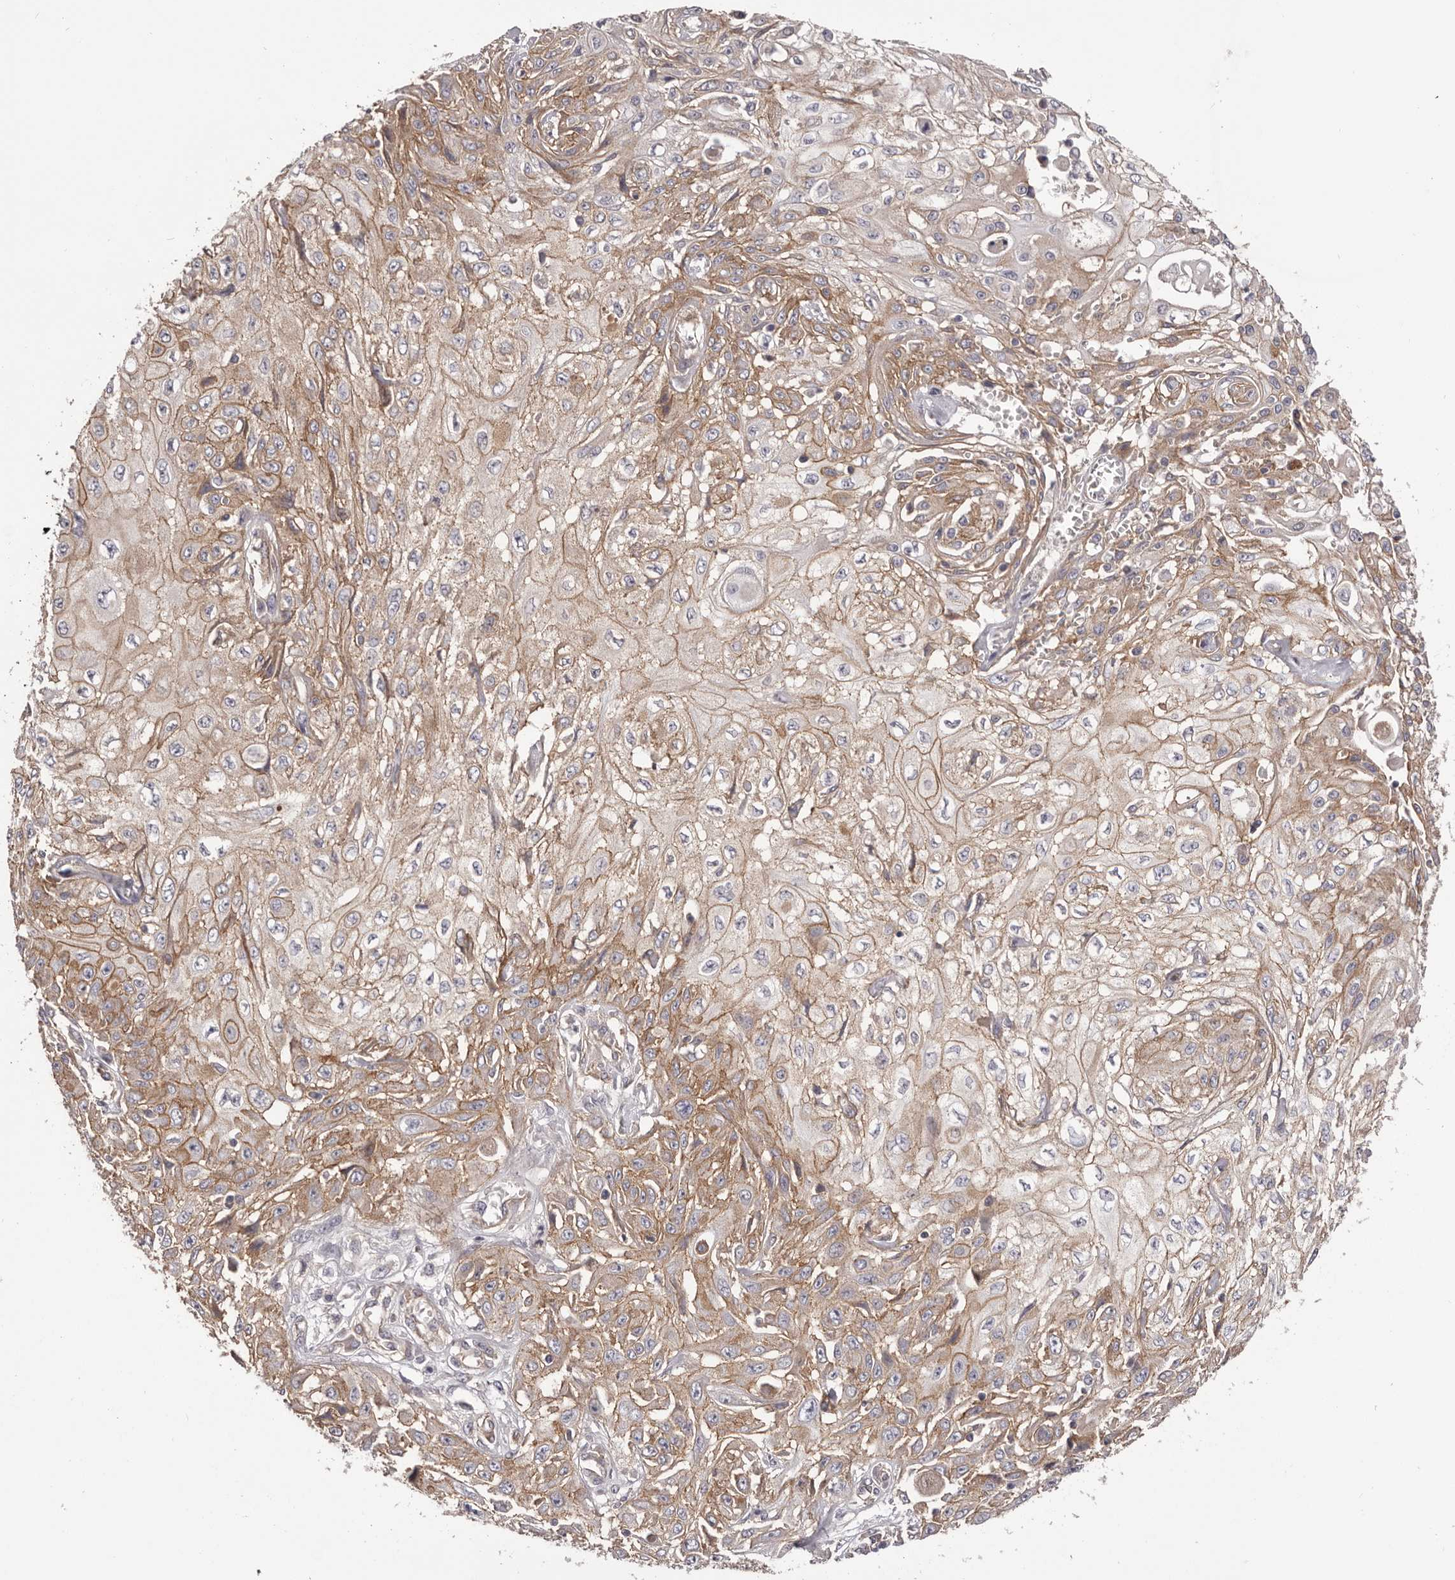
{"staining": {"intensity": "moderate", "quantity": "25%-75%", "location": "cytoplasmic/membranous"}, "tissue": "skin cancer", "cell_type": "Tumor cells", "image_type": "cancer", "snomed": [{"axis": "morphology", "description": "Squamous cell carcinoma, NOS"}, {"axis": "morphology", "description": "Squamous cell carcinoma, metastatic, NOS"}, {"axis": "topography", "description": "Skin"}, {"axis": "topography", "description": "Lymph node"}], "caption": "Brown immunohistochemical staining in skin cancer (metastatic squamous cell carcinoma) reveals moderate cytoplasmic/membranous expression in approximately 25%-75% of tumor cells.", "gene": "DMRT2", "patient": {"sex": "male", "age": 75}}